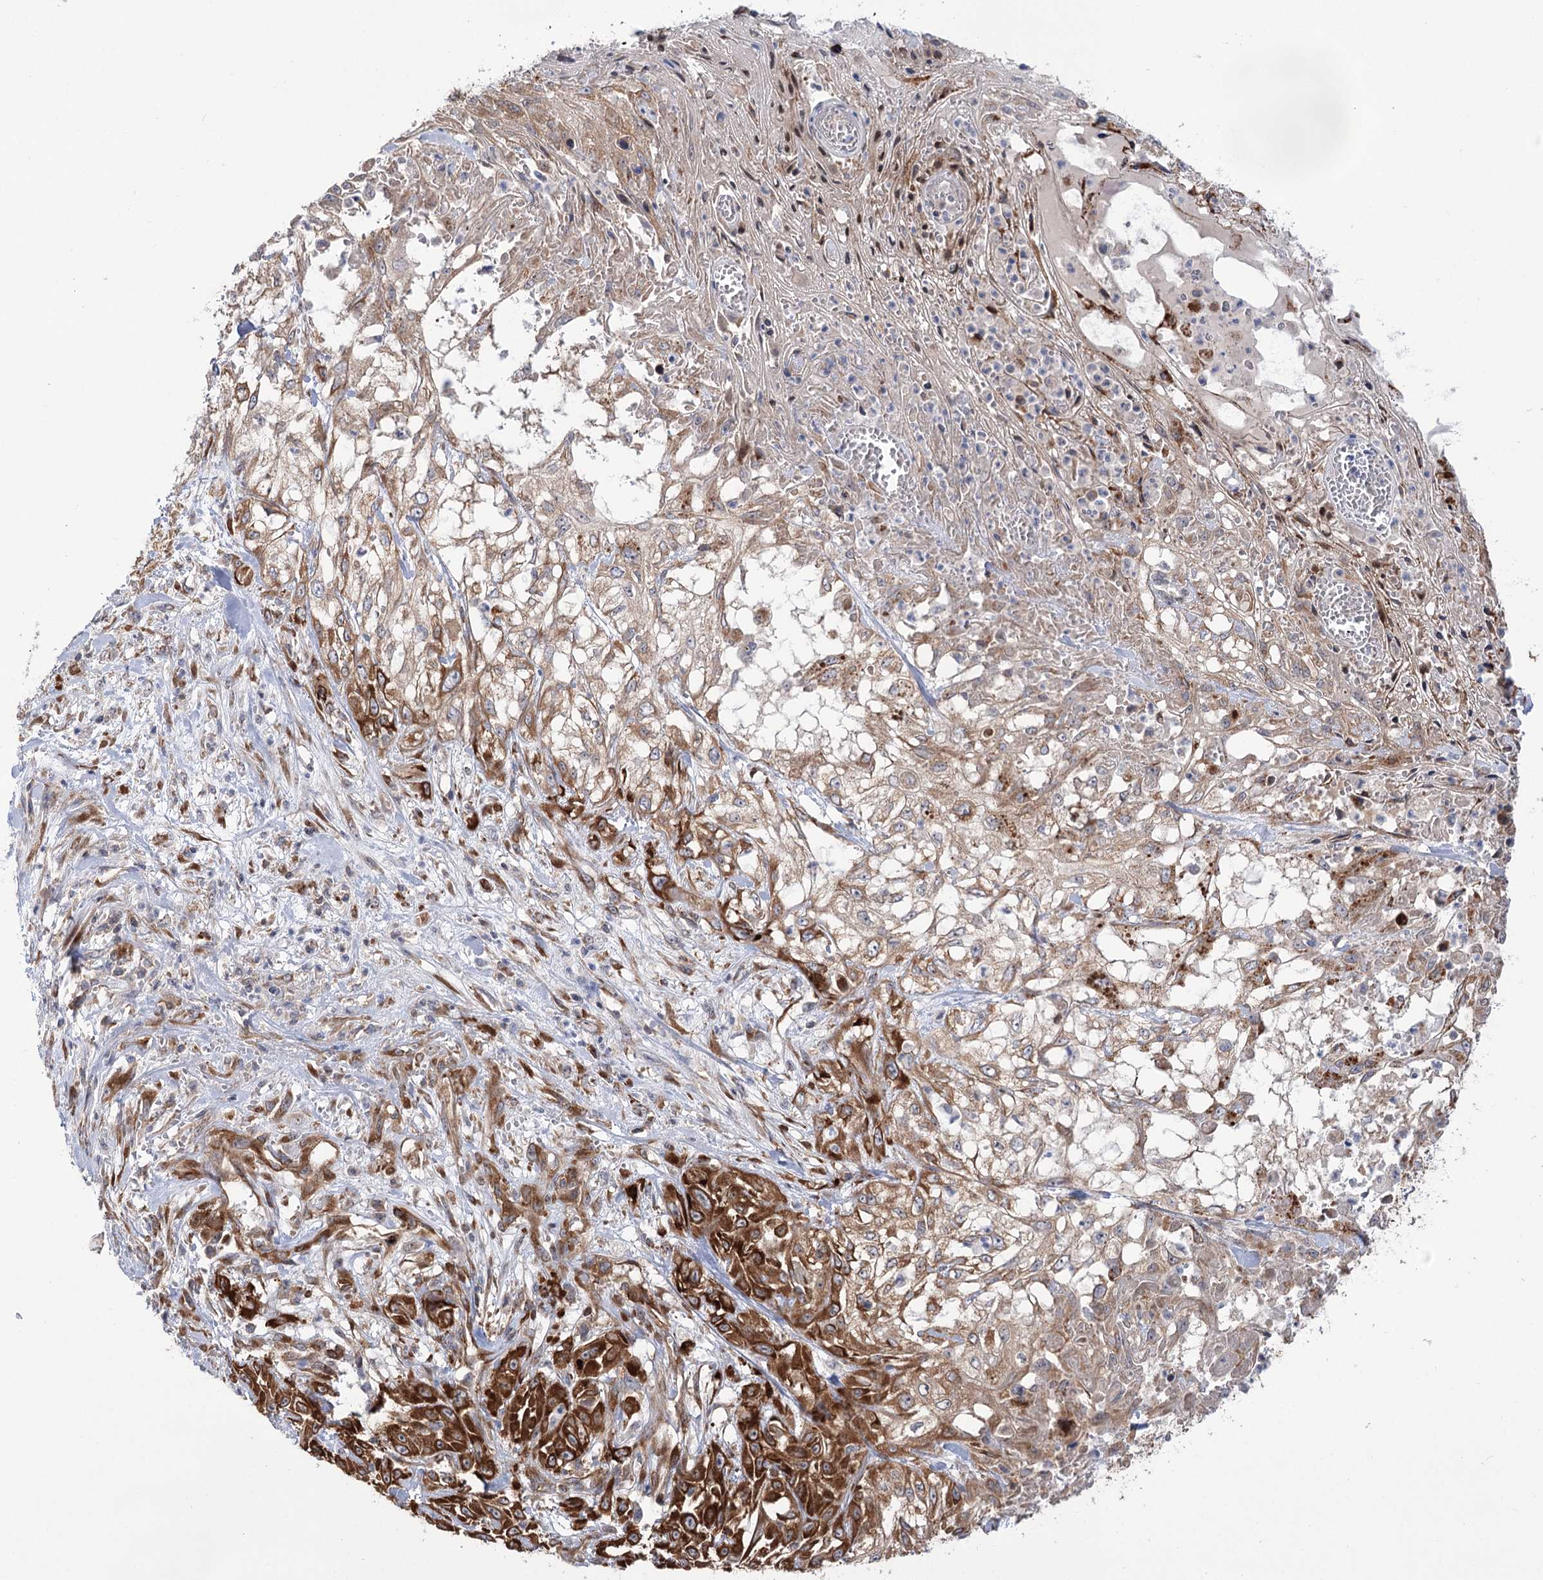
{"staining": {"intensity": "strong", "quantity": "25%-75%", "location": "cytoplasmic/membranous"}, "tissue": "skin cancer", "cell_type": "Tumor cells", "image_type": "cancer", "snomed": [{"axis": "morphology", "description": "Squamous cell carcinoma, NOS"}, {"axis": "morphology", "description": "Squamous cell carcinoma, metastatic, NOS"}, {"axis": "topography", "description": "Skin"}, {"axis": "topography", "description": "Lymph node"}], "caption": "DAB (3,3'-diaminobenzidine) immunohistochemical staining of human metastatic squamous cell carcinoma (skin) exhibits strong cytoplasmic/membranous protein positivity in about 25%-75% of tumor cells.", "gene": "VWA2", "patient": {"sex": "male", "age": 75}}